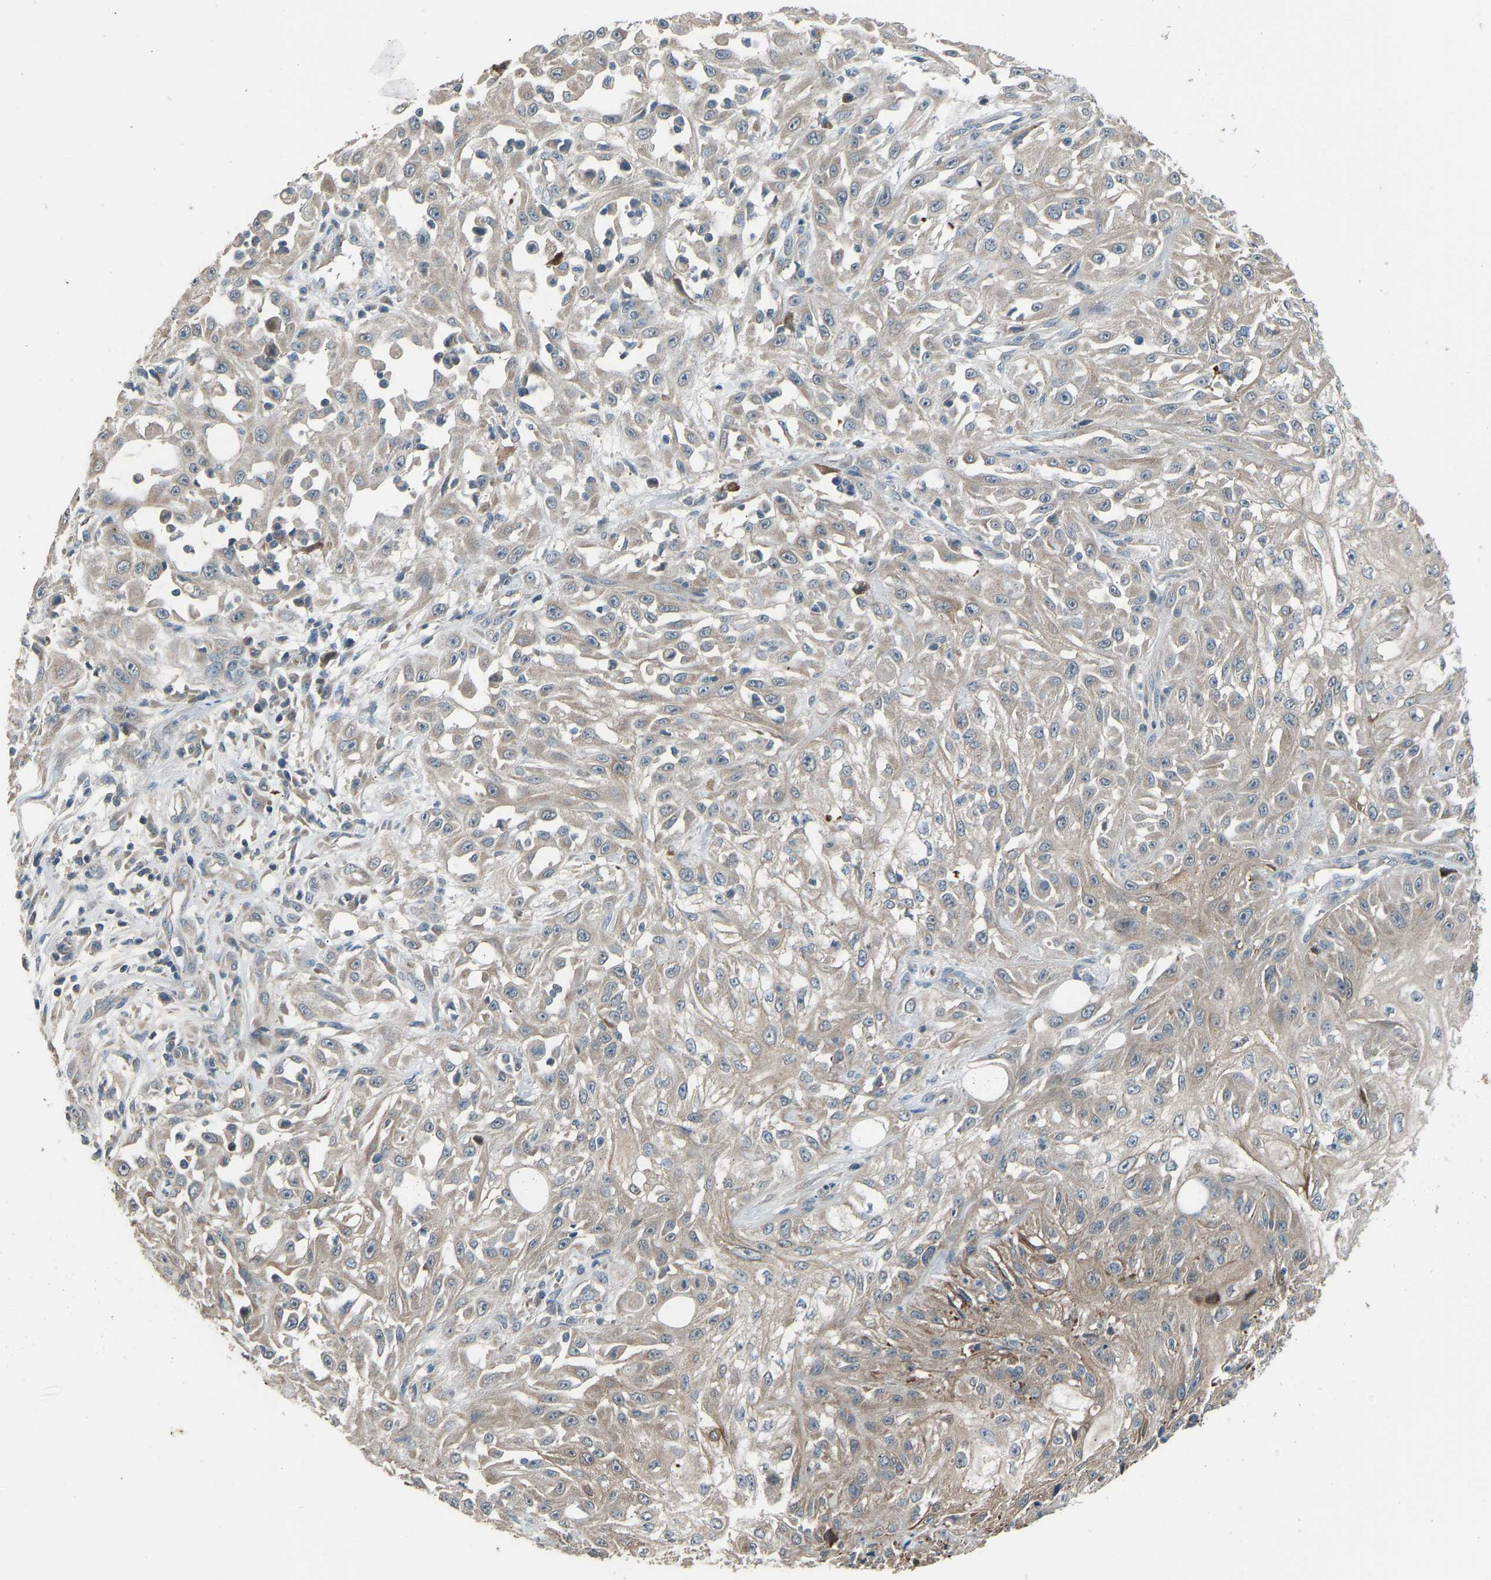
{"staining": {"intensity": "weak", "quantity": ">75%", "location": "cytoplasmic/membranous"}, "tissue": "skin cancer", "cell_type": "Tumor cells", "image_type": "cancer", "snomed": [{"axis": "morphology", "description": "Squamous cell carcinoma, NOS"}, {"axis": "morphology", "description": "Squamous cell carcinoma, metastatic, NOS"}, {"axis": "topography", "description": "Skin"}, {"axis": "topography", "description": "Lymph node"}], "caption": "Immunohistochemistry (IHC) micrograph of metastatic squamous cell carcinoma (skin) stained for a protein (brown), which displays low levels of weak cytoplasmic/membranous expression in about >75% of tumor cells.", "gene": "TGFBR3", "patient": {"sex": "male", "age": 75}}